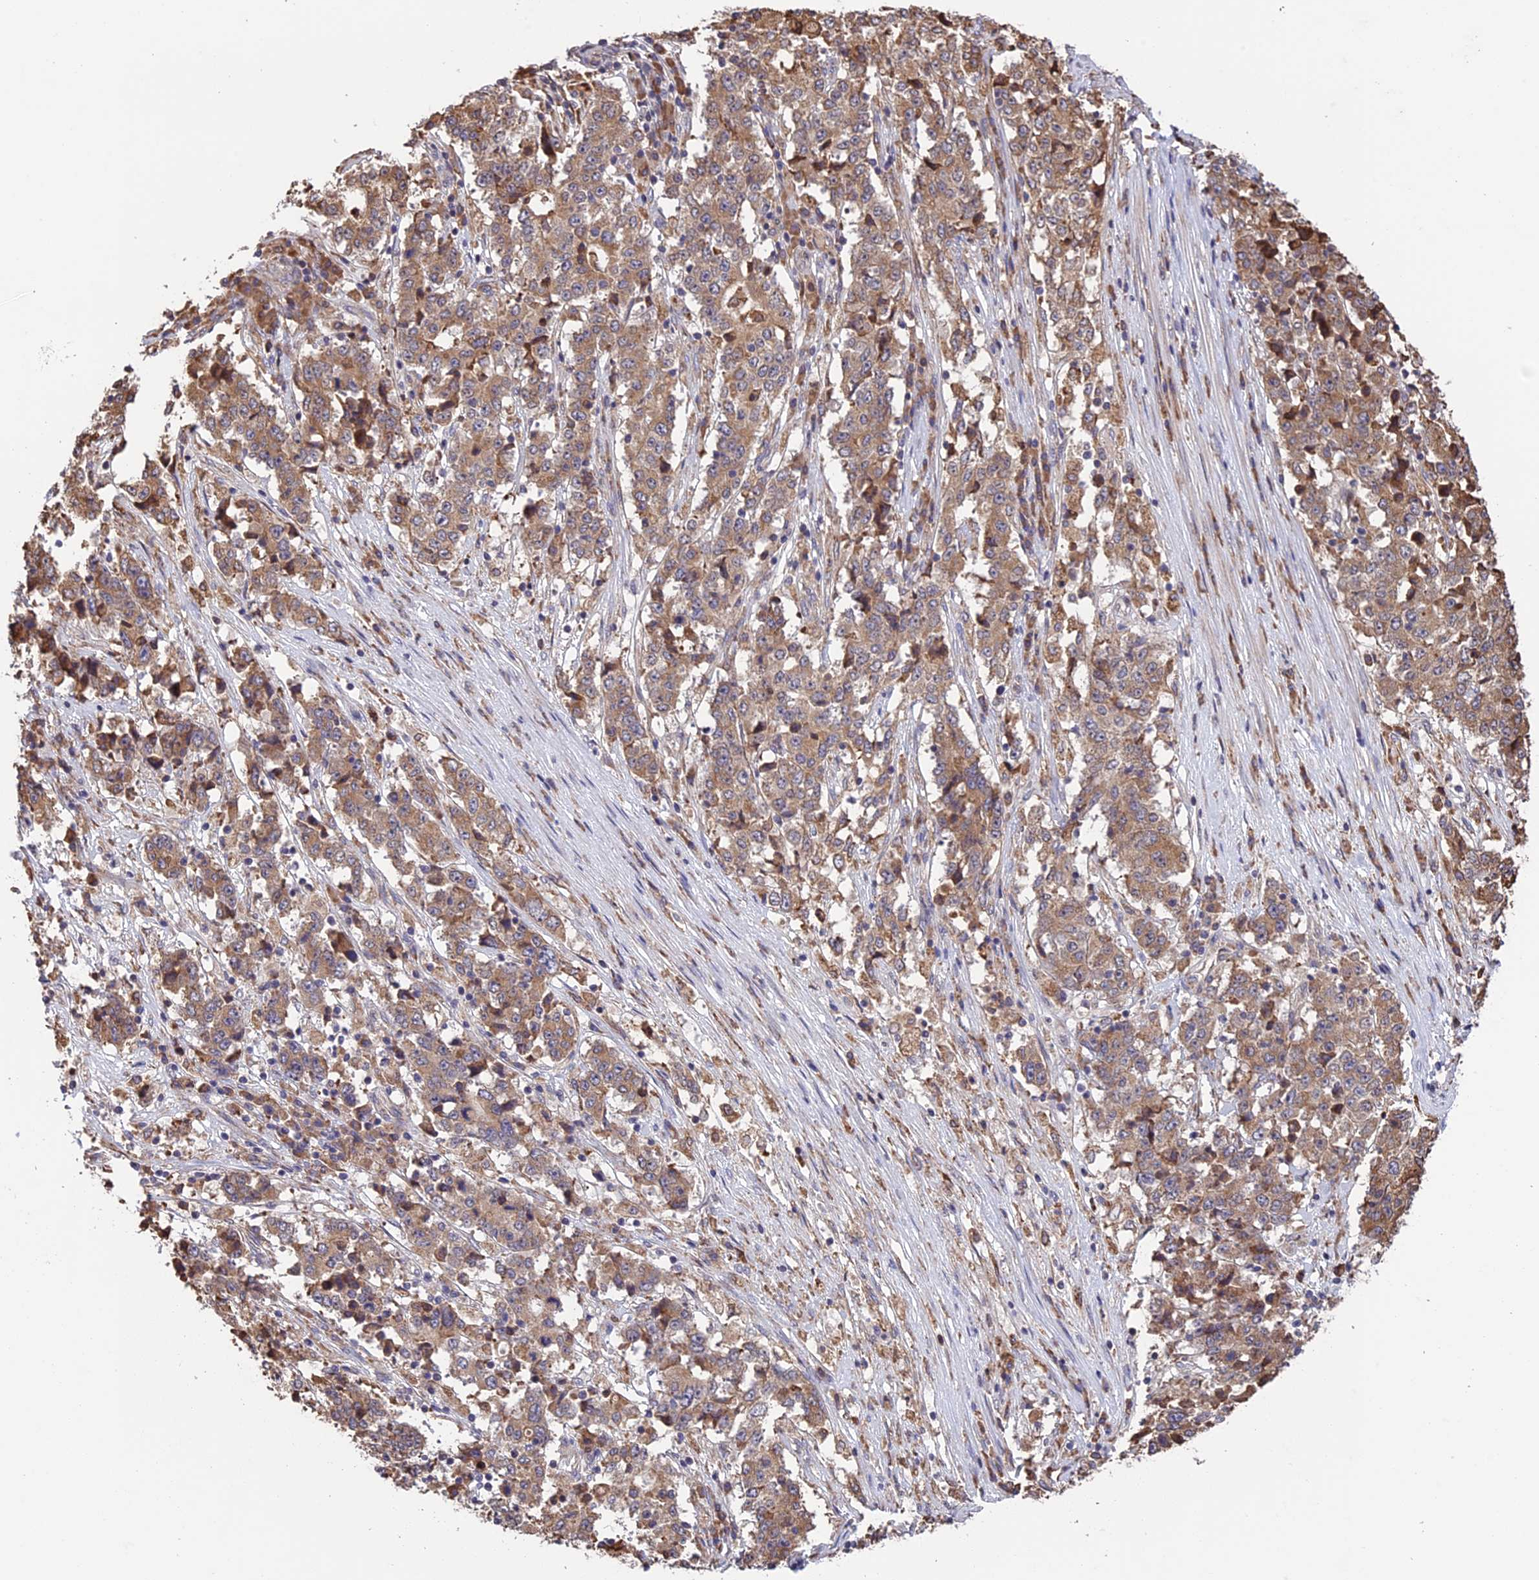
{"staining": {"intensity": "moderate", "quantity": ">75%", "location": "cytoplasmic/membranous"}, "tissue": "stomach cancer", "cell_type": "Tumor cells", "image_type": "cancer", "snomed": [{"axis": "morphology", "description": "Adenocarcinoma, NOS"}, {"axis": "topography", "description": "Stomach"}], "caption": "An IHC histopathology image of tumor tissue is shown. Protein staining in brown highlights moderate cytoplasmic/membranous positivity in stomach cancer (adenocarcinoma) within tumor cells.", "gene": "DMRTA2", "patient": {"sex": "male", "age": 59}}